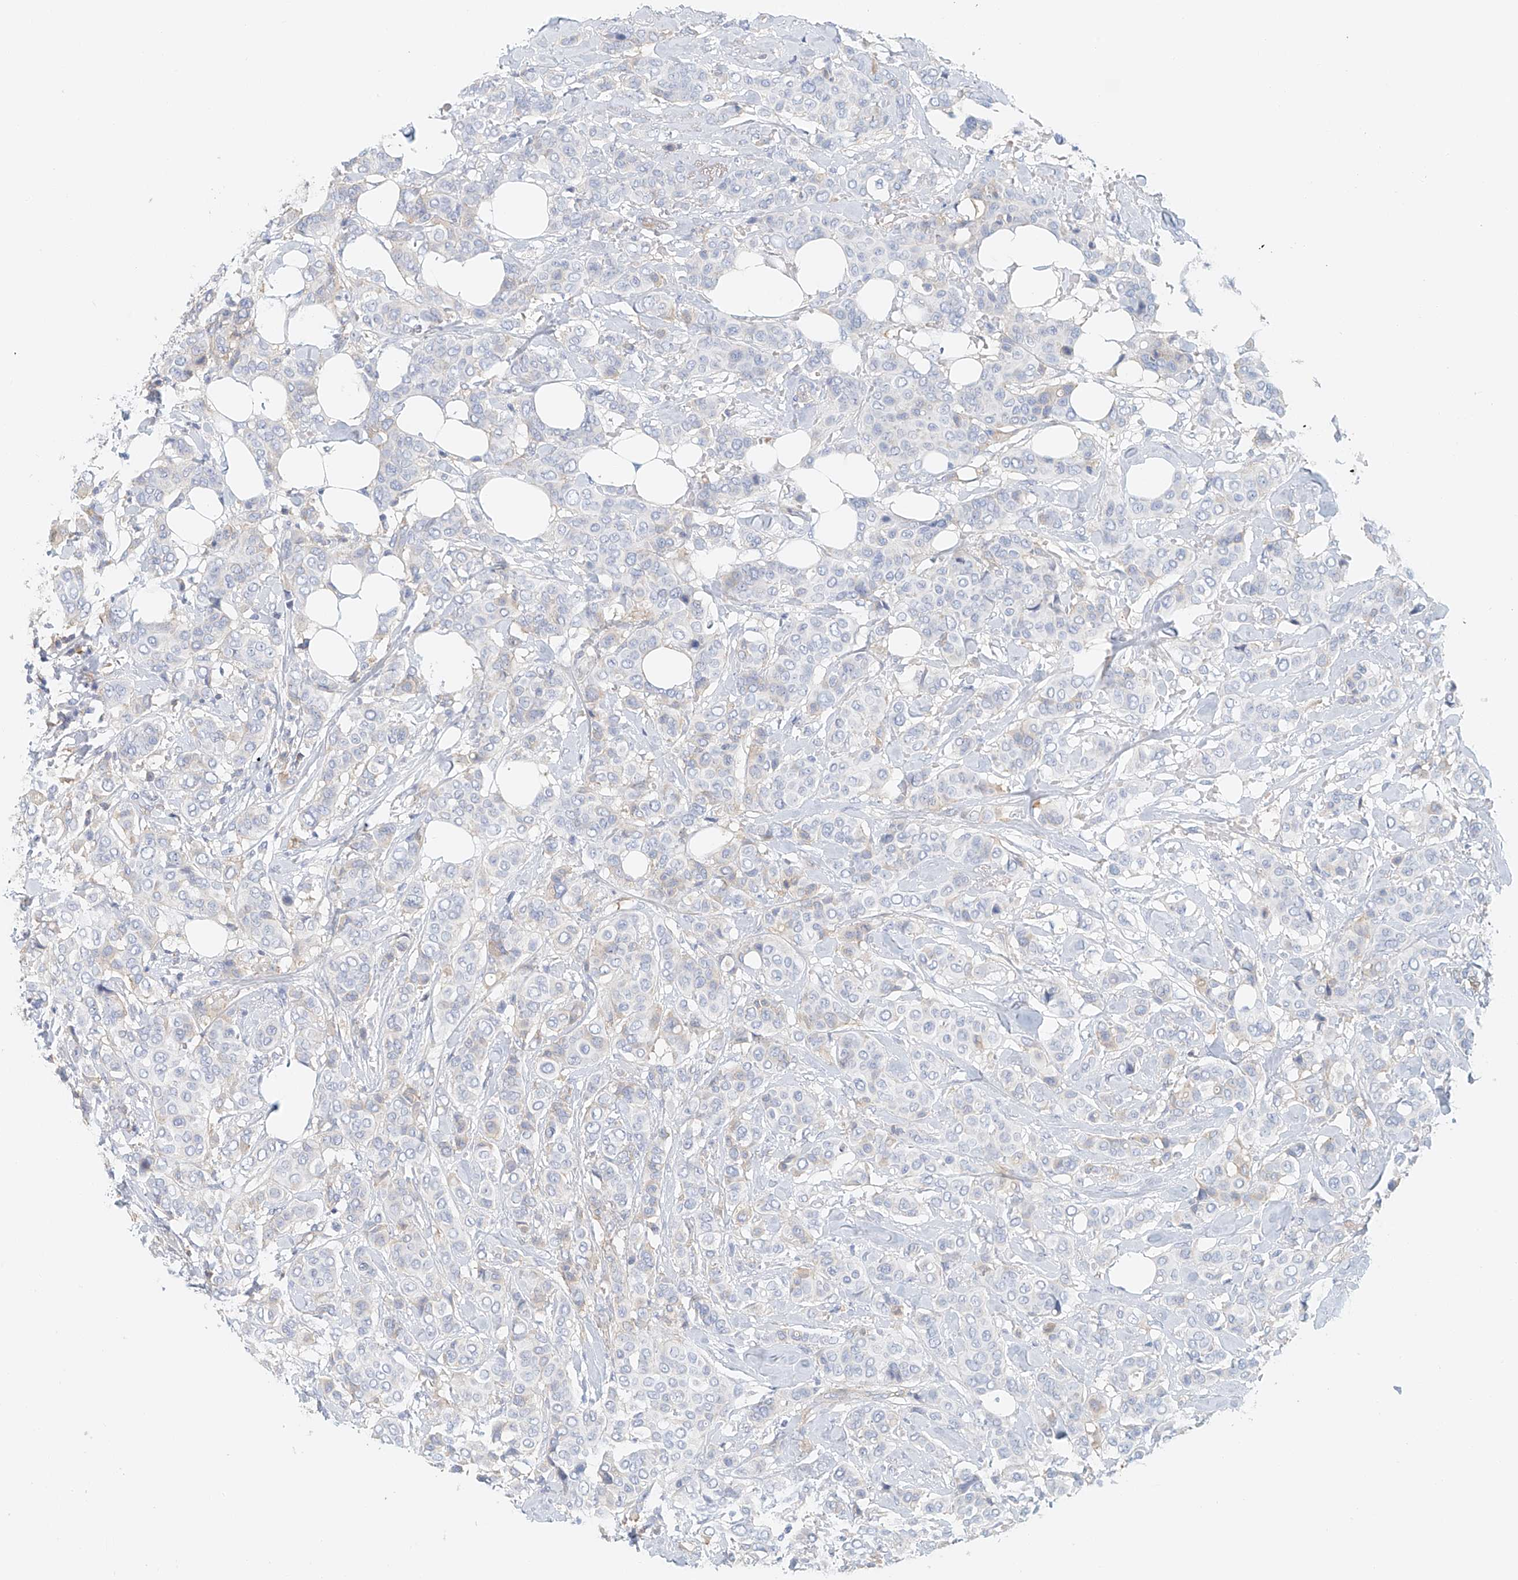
{"staining": {"intensity": "negative", "quantity": "none", "location": "none"}, "tissue": "breast cancer", "cell_type": "Tumor cells", "image_type": "cancer", "snomed": [{"axis": "morphology", "description": "Lobular carcinoma"}, {"axis": "topography", "description": "Breast"}], "caption": "An immunohistochemistry image of breast cancer is shown. There is no staining in tumor cells of breast cancer. (Stains: DAB IHC with hematoxylin counter stain, Microscopy: brightfield microscopy at high magnification).", "gene": "FRYL", "patient": {"sex": "female", "age": 51}}